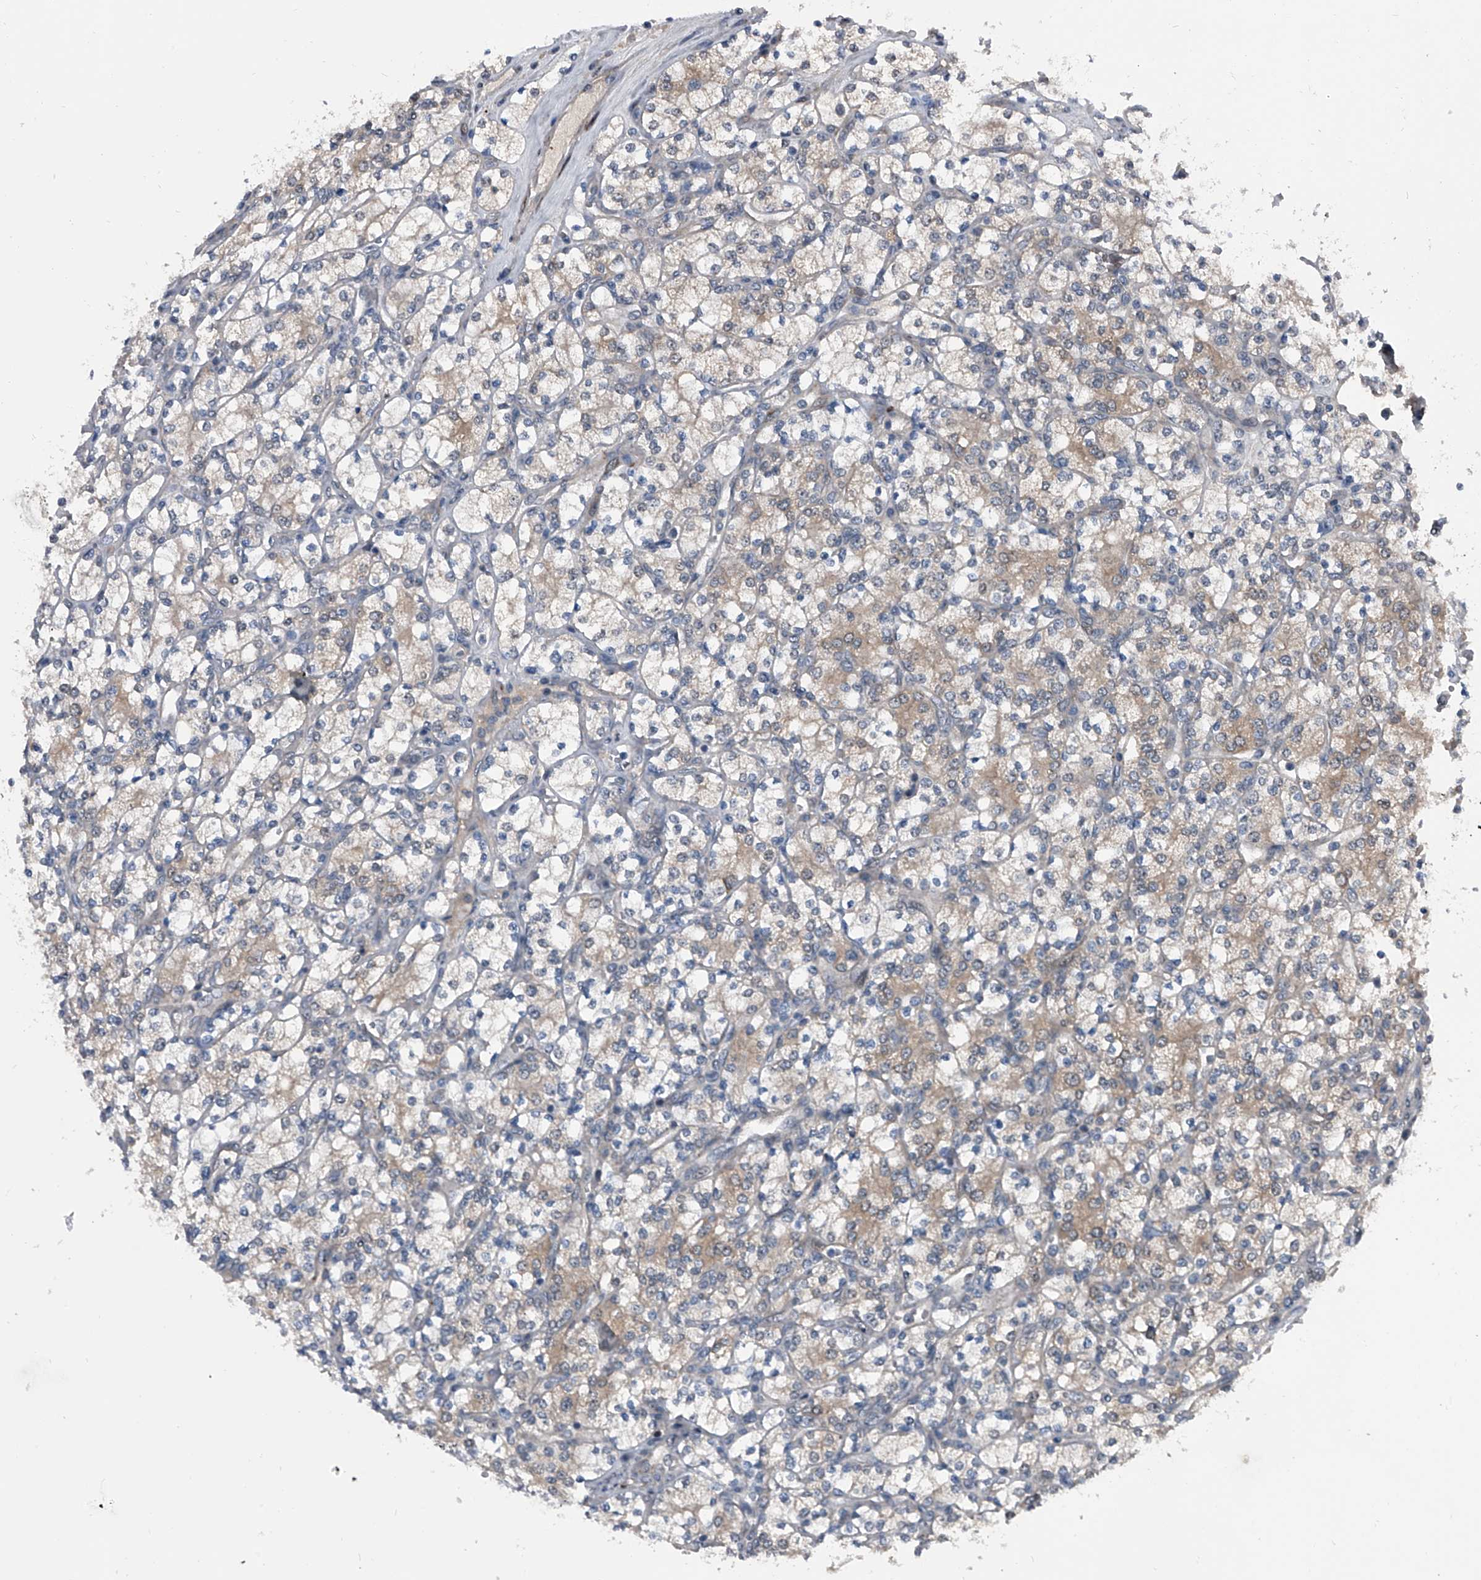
{"staining": {"intensity": "weak", "quantity": "25%-75%", "location": "cytoplasmic/membranous"}, "tissue": "renal cancer", "cell_type": "Tumor cells", "image_type": "cancer", "snomed": [{"axis": "morphology", "description": "Adenocarcinoma, NOS"}, {"axis": "topography", "description": "Kidney"}], "caption": "Brown immunohistochemical staining in renal cancer (adenocarcinoma) displays weak cytoplasmic/membranous staining in about 25%-75% of tumor cells.", "gene": "ELK4", "patient": {"sex": "male", "age": 77}}